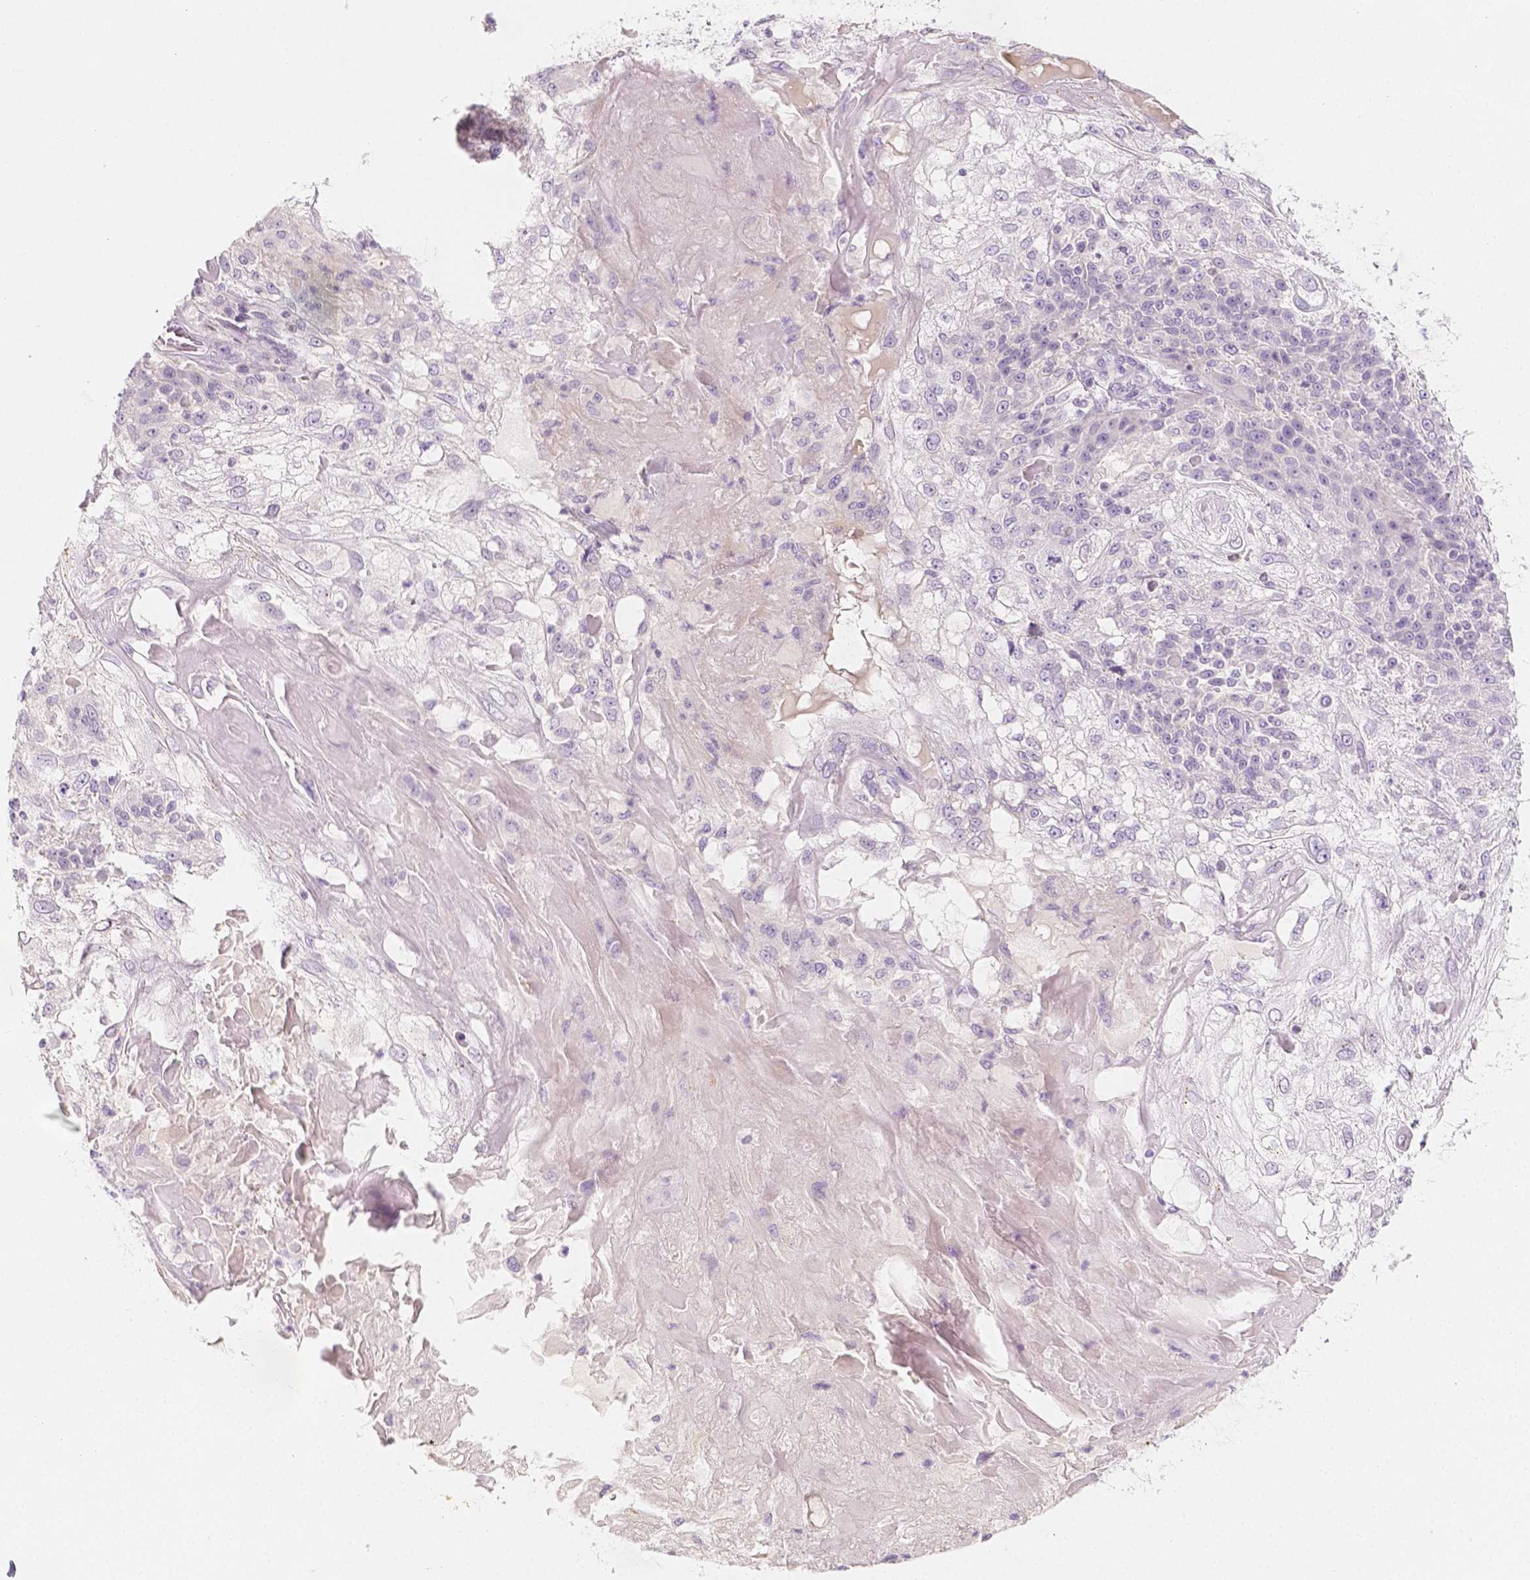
{"staining": {"intensity": "negative", "quantity": "none", "location": "none"}, "tissue": "skin cancer", "cell_type": "Tumor cells", "image_type": "cancer", "snomed": [{"axis": "morphology", "description": "Normal tissue, NOS"}, {"axis": "morphology", "description": "Squamous cell carcinoma, NOS"}, {"axis": "topography", "description": "Skin"}], "caption": "A high-resolution image shows immunohistochemistry (IHC) staining of skin cancer, which reveals no significant staining in tumor cells. (Stains: DAB immunohistochemistry (IHC) with hematoxylin counter stain, Microscopy: brightfield microscopy at high magnification).", "gene": "BATF", "patient": {"sex": "female", "age": 83}}